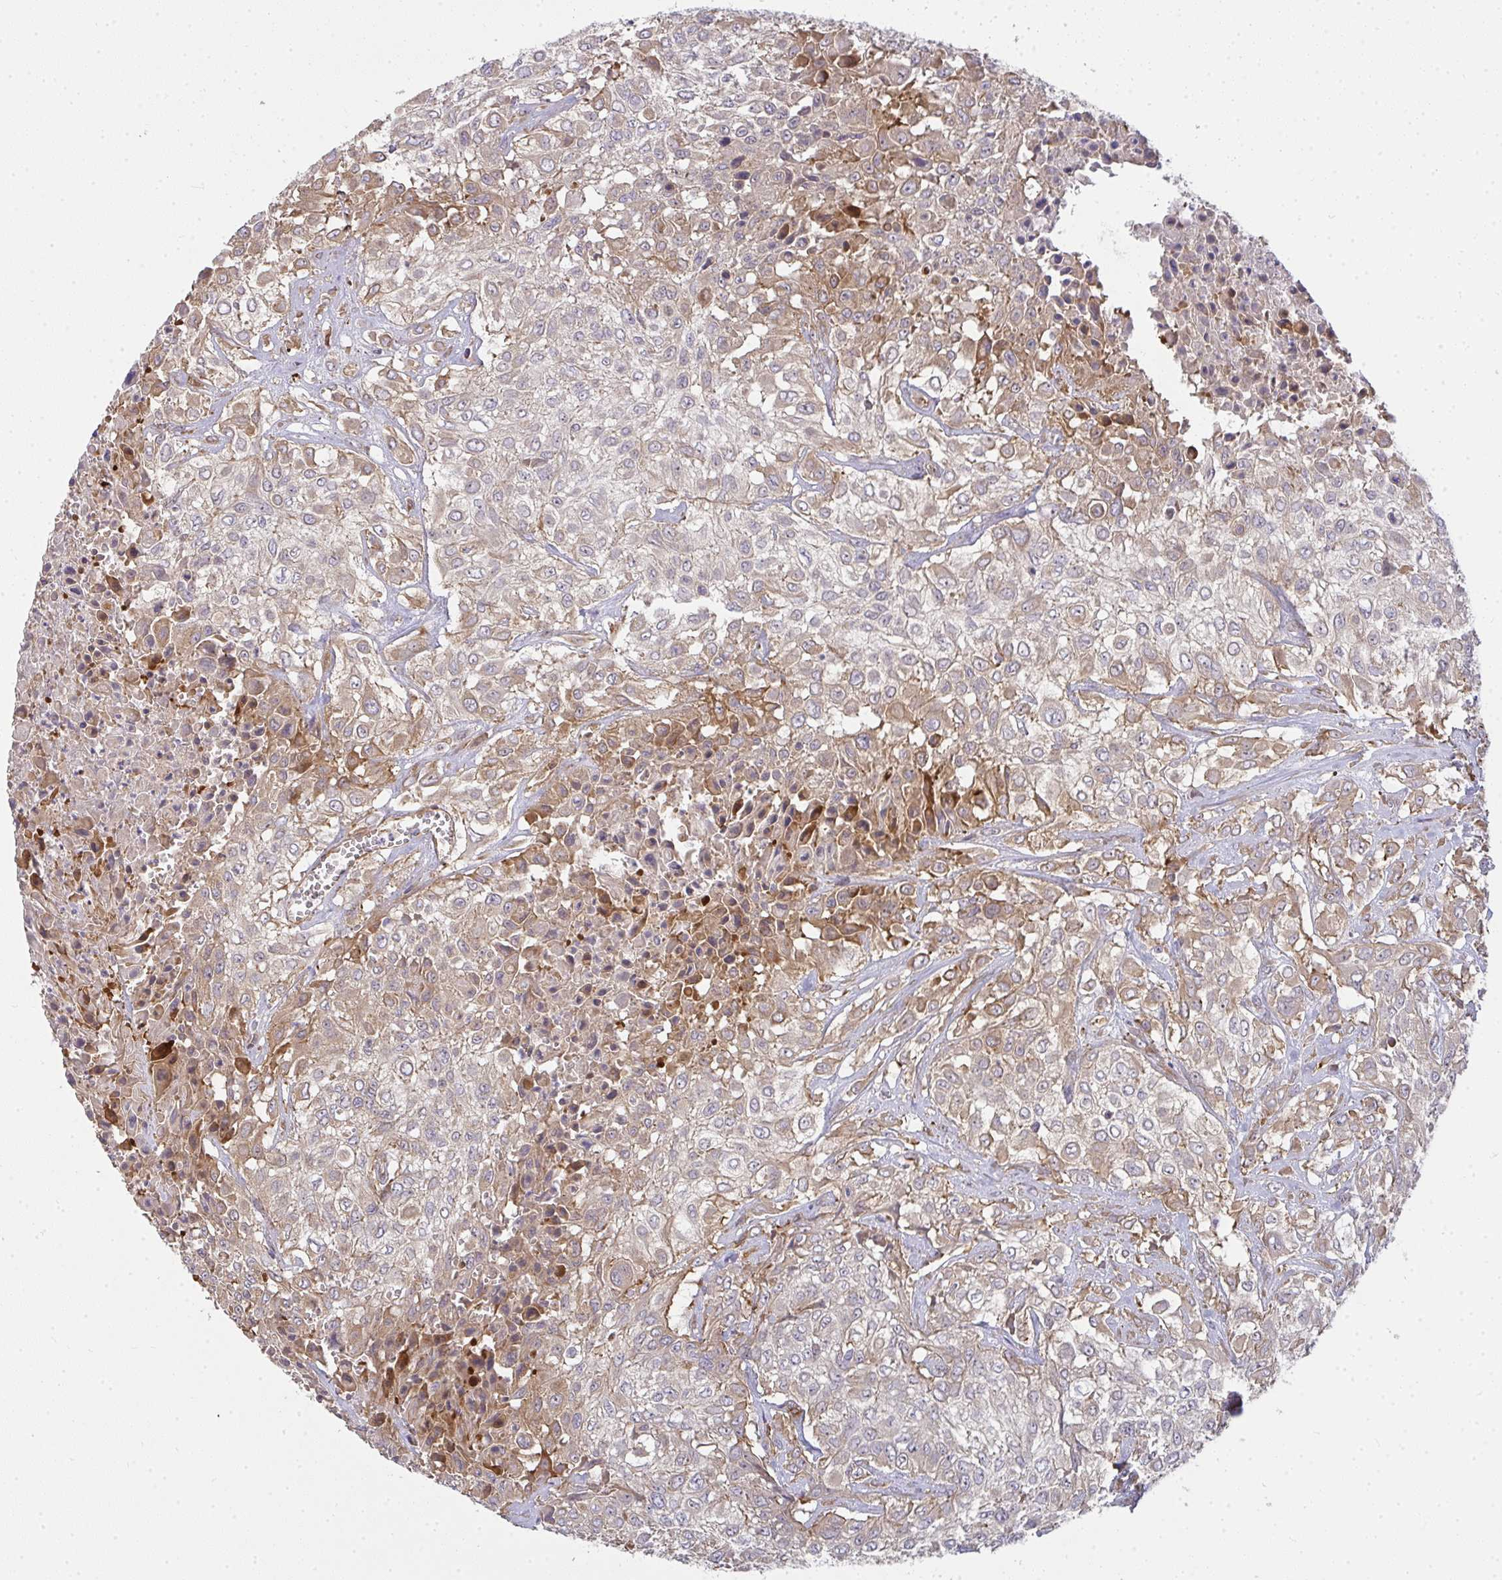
{"staining": {"intensity": "weak", "quantity": "<25%", "location": "cytoplasmic/membranous"}, "tissue": "urothelial cancer", "cell_type": "Tumor cells", "image_type": "cancer", "snomed": [{"axis": "morphology", "description": "Urothelial carcinoma, High grade"}, {"axis": "topography", "description": "Urinary bladder"}], "caption": "IHC micrograph of human urothelial carcinoma (high-grade) stained for a protein (brown), which shows no staining in tumor cells.", "gene": "B4GALT6", "patient": {"sex": "male", "age": 57}}